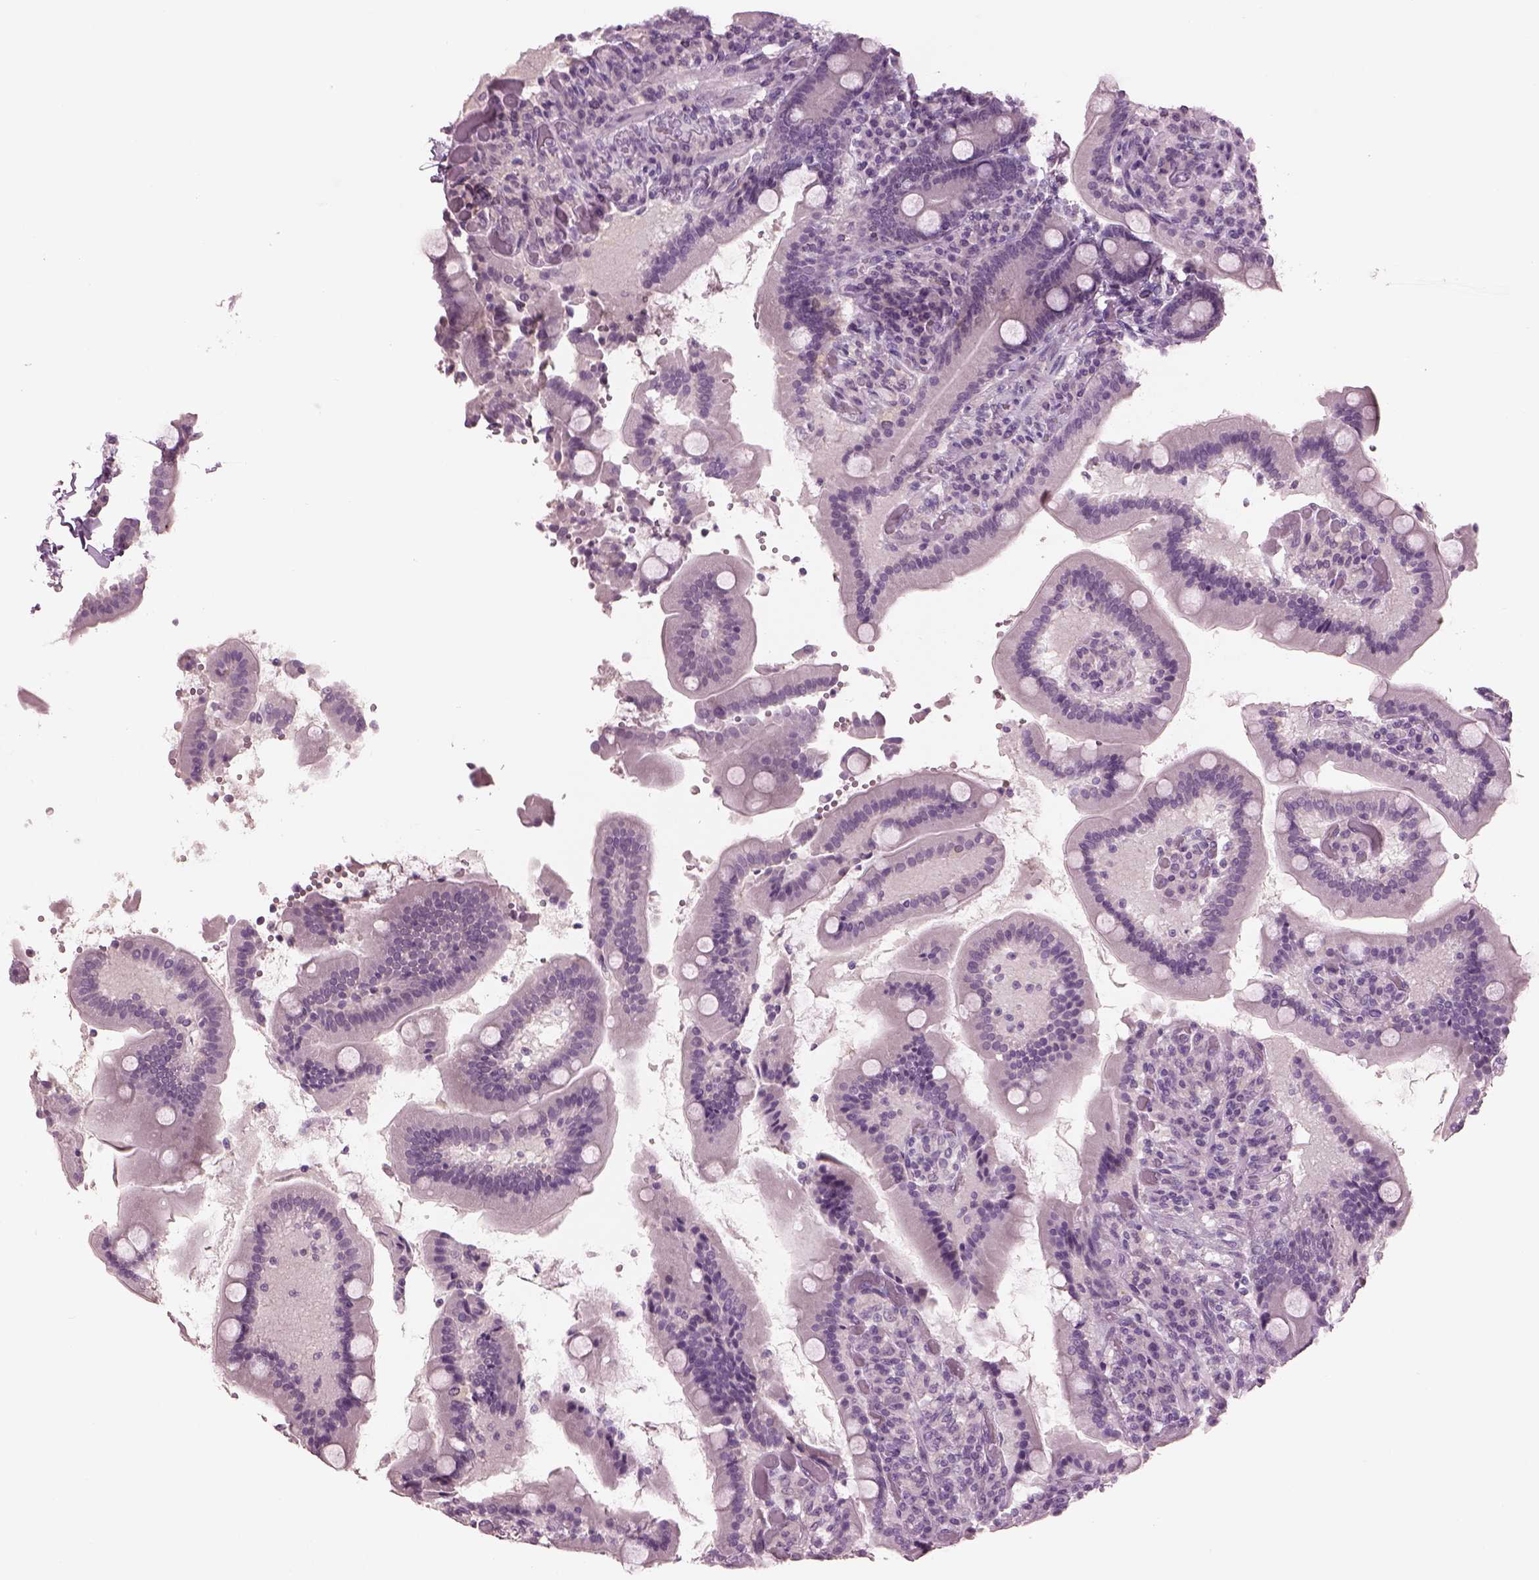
{"staining": {"intensity": "negative", "quantity": "none", "location": "none"}, "tissue": "duodenum", "cell_type": "Glandular cells", "image_type": "normal", "snomed": [{"axis": "morphology", "description": "Normal tissue, NOS"}, {"axis": "topography", "description": "Duodenum"}], "caption": "An immunohistochemistry (IHC) micrograph of benign duodenum is shown. There is no staining in glandular cells of duodenum.", "gene": "PACRG", "patient": {"sex": "female", "age": 62}}